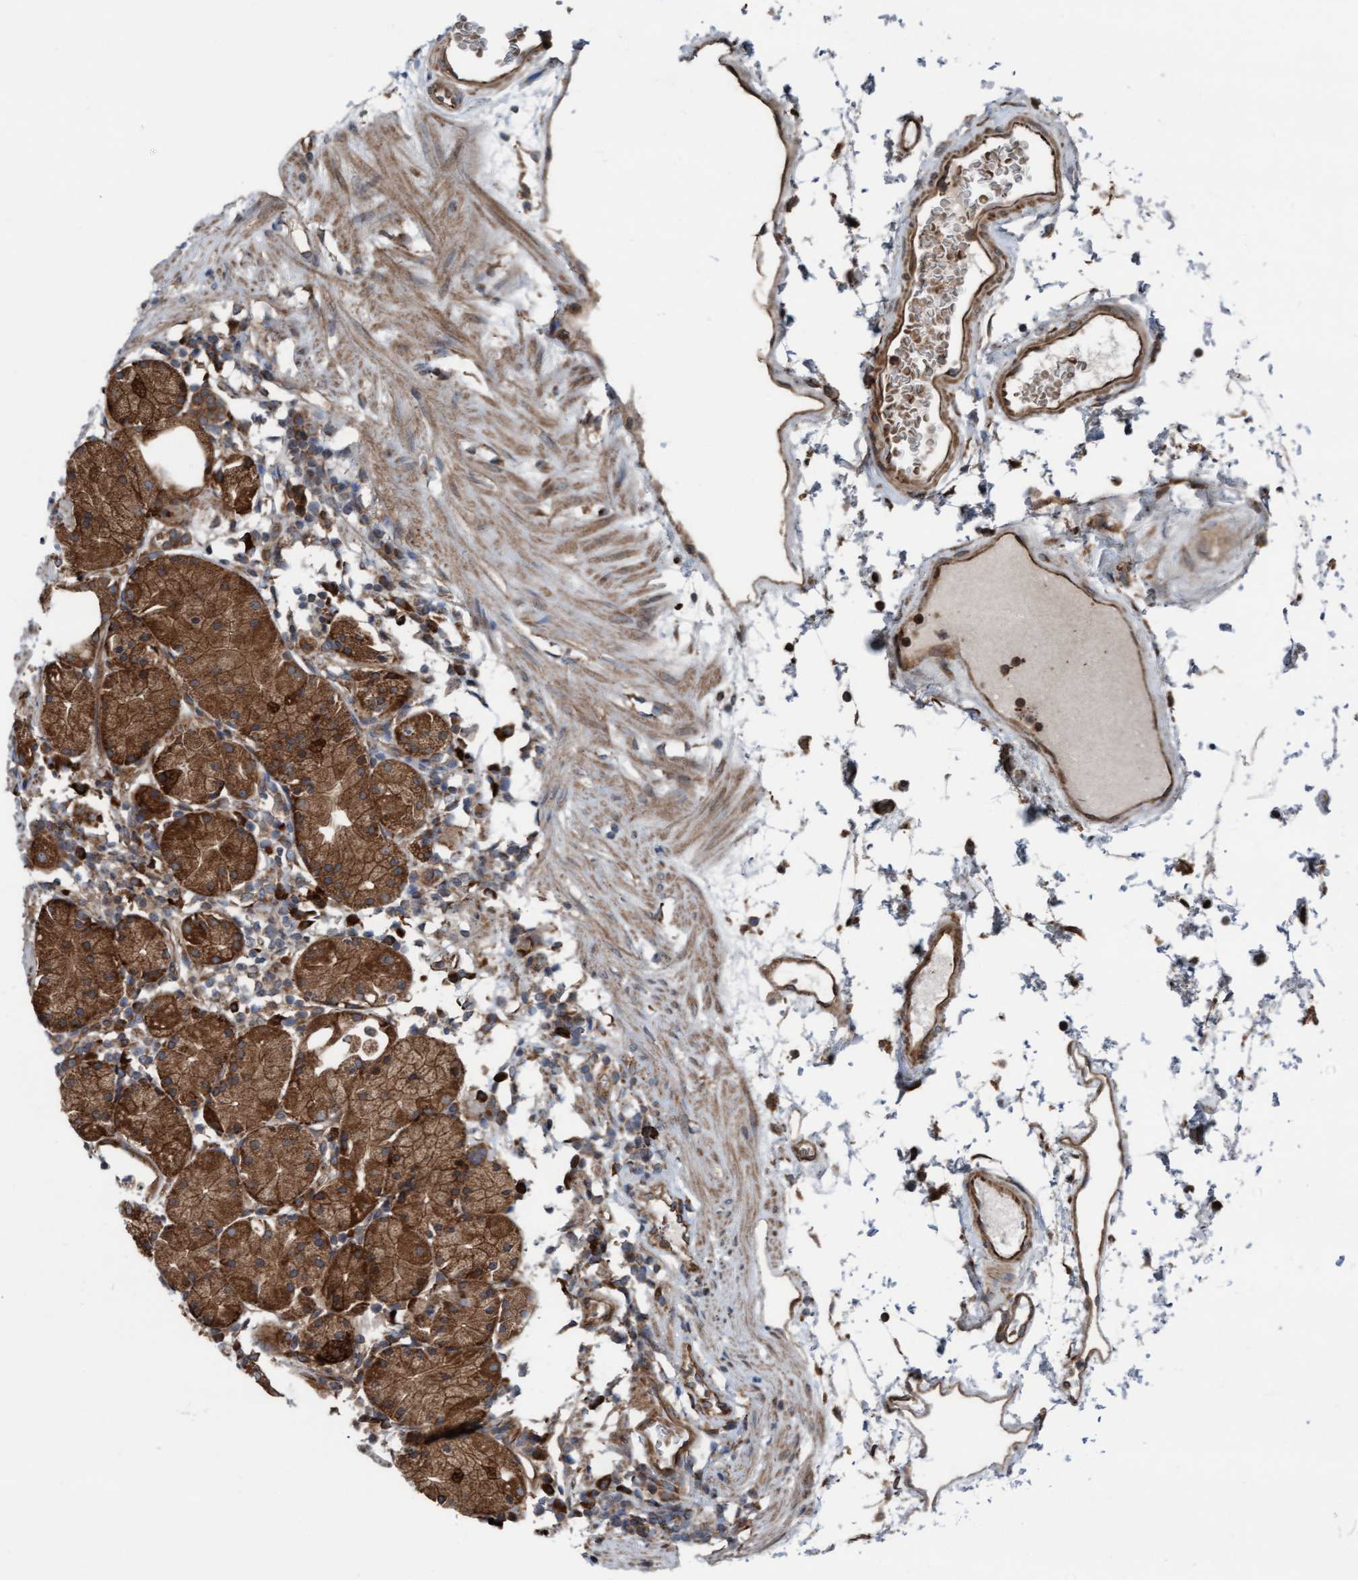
{"staining": {"intensity": "strong", "quantity": ">75%", "location": "cytoplasmic/membranous"}, "tissue": "stomach", "cell_type": "Glandular cells", "image_type": "normal", "snomed": [{"axis": "morphology", "description": "Normal tissue, NOS"}, {"axis": "topography", "description": "Stomach"}, {"axis": "topography", "description": "Stomach, lower"}], "caption": "Stomach stained for a protein reveals strong cytoplasmic/membranous positivity in glandular cells. (DAB IHC, brown staining for protein, blue staining for nuclei).", "gene": "RAP1GAP2", "patient": {"sex": "female", "age": 75}}